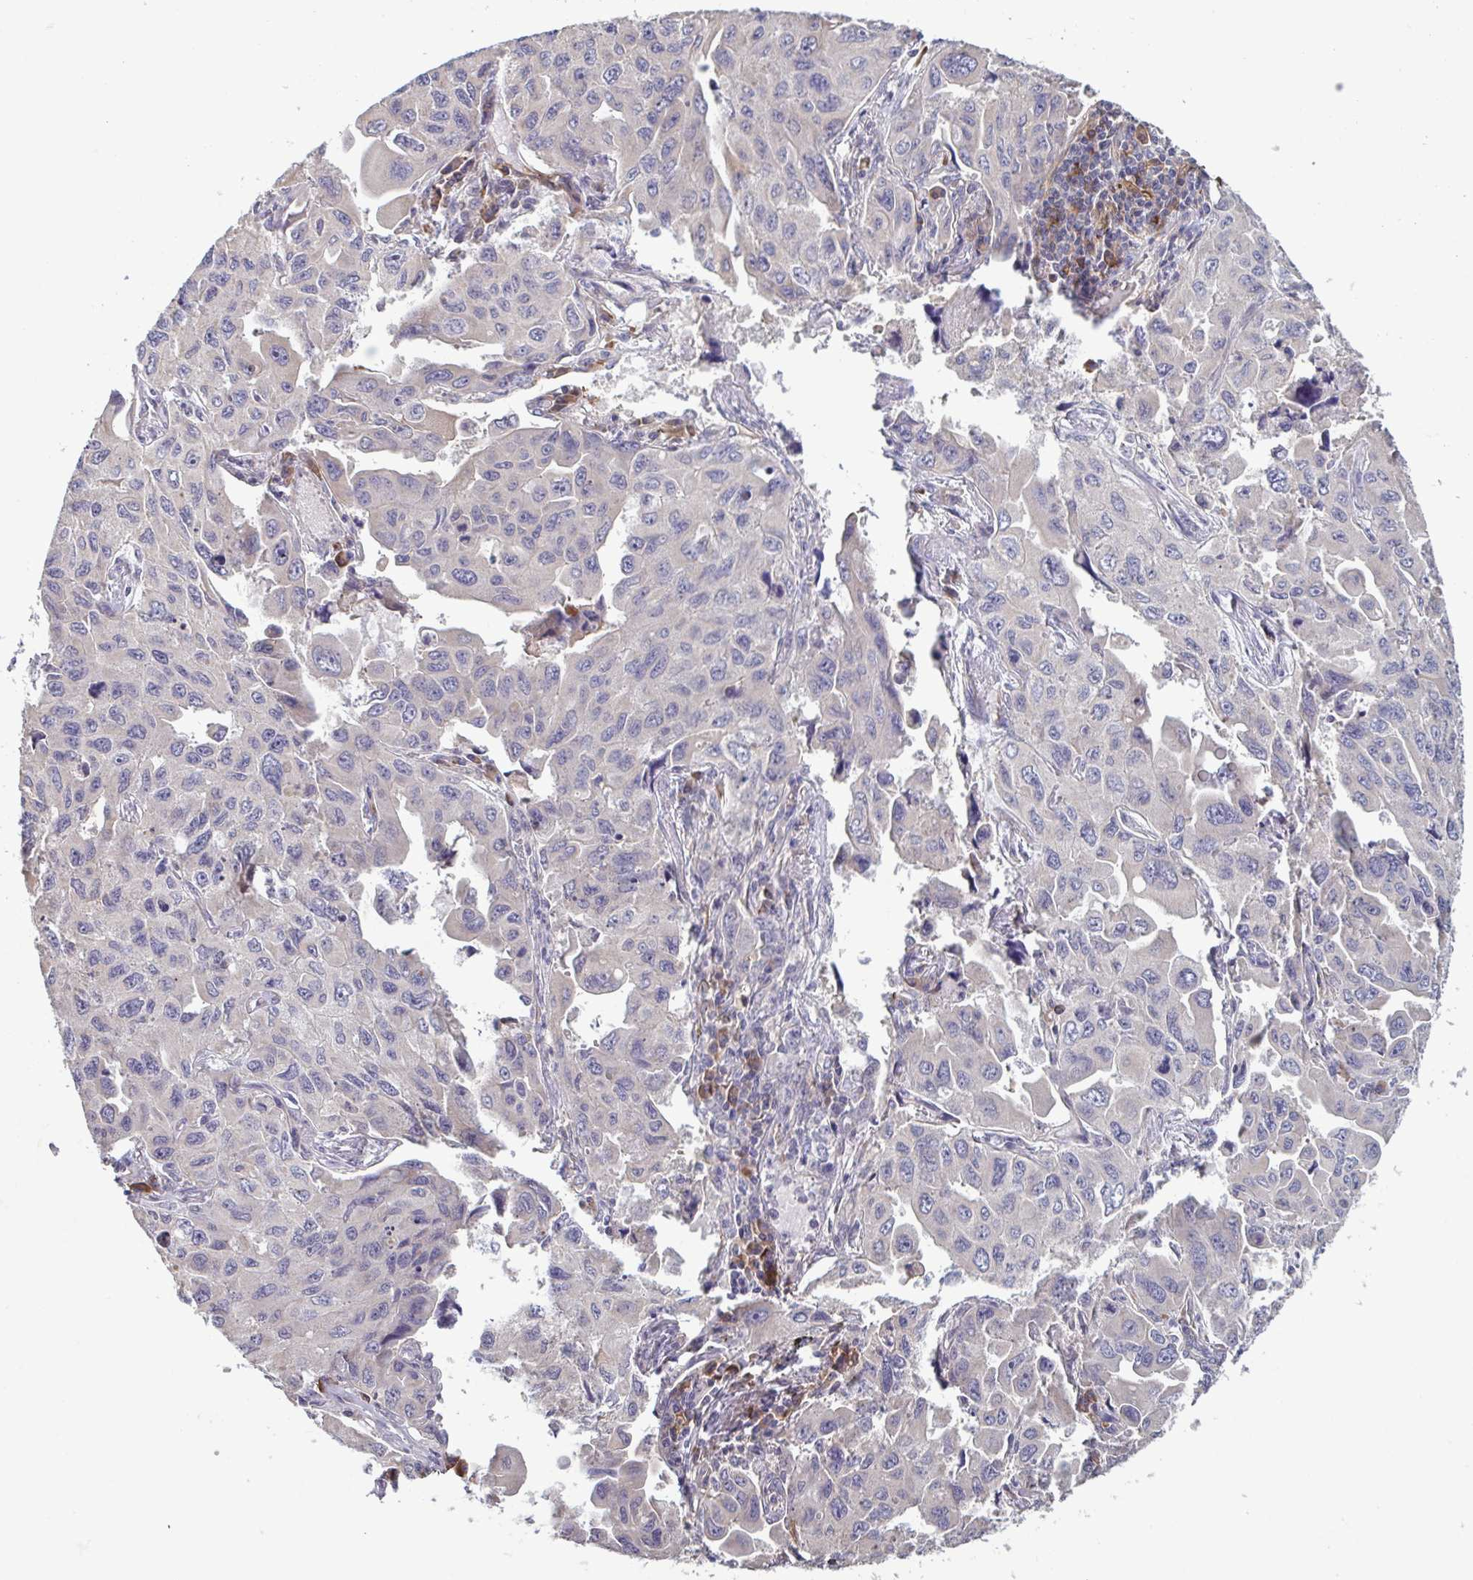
{"staining": {"intensity": "negative", "quantity": "none", "location": "none"}, "tissue": "lung cancer", "cell_type": "Tumor cells", "image_type": "cancer", "snomed": [{"axis": "morphology", "description": "Adenocarcinoma, NOS"}, {"axis": "topography", "description": "Lung"}], "caption": "Immunohistochemistry histopathology image of lung cancer (adenocarcinoma) stained for a protein (brown), which exhibits no expression in tumor cells.", "gene": "CD1E", "patient": {"sex": "male", "age": 64}}